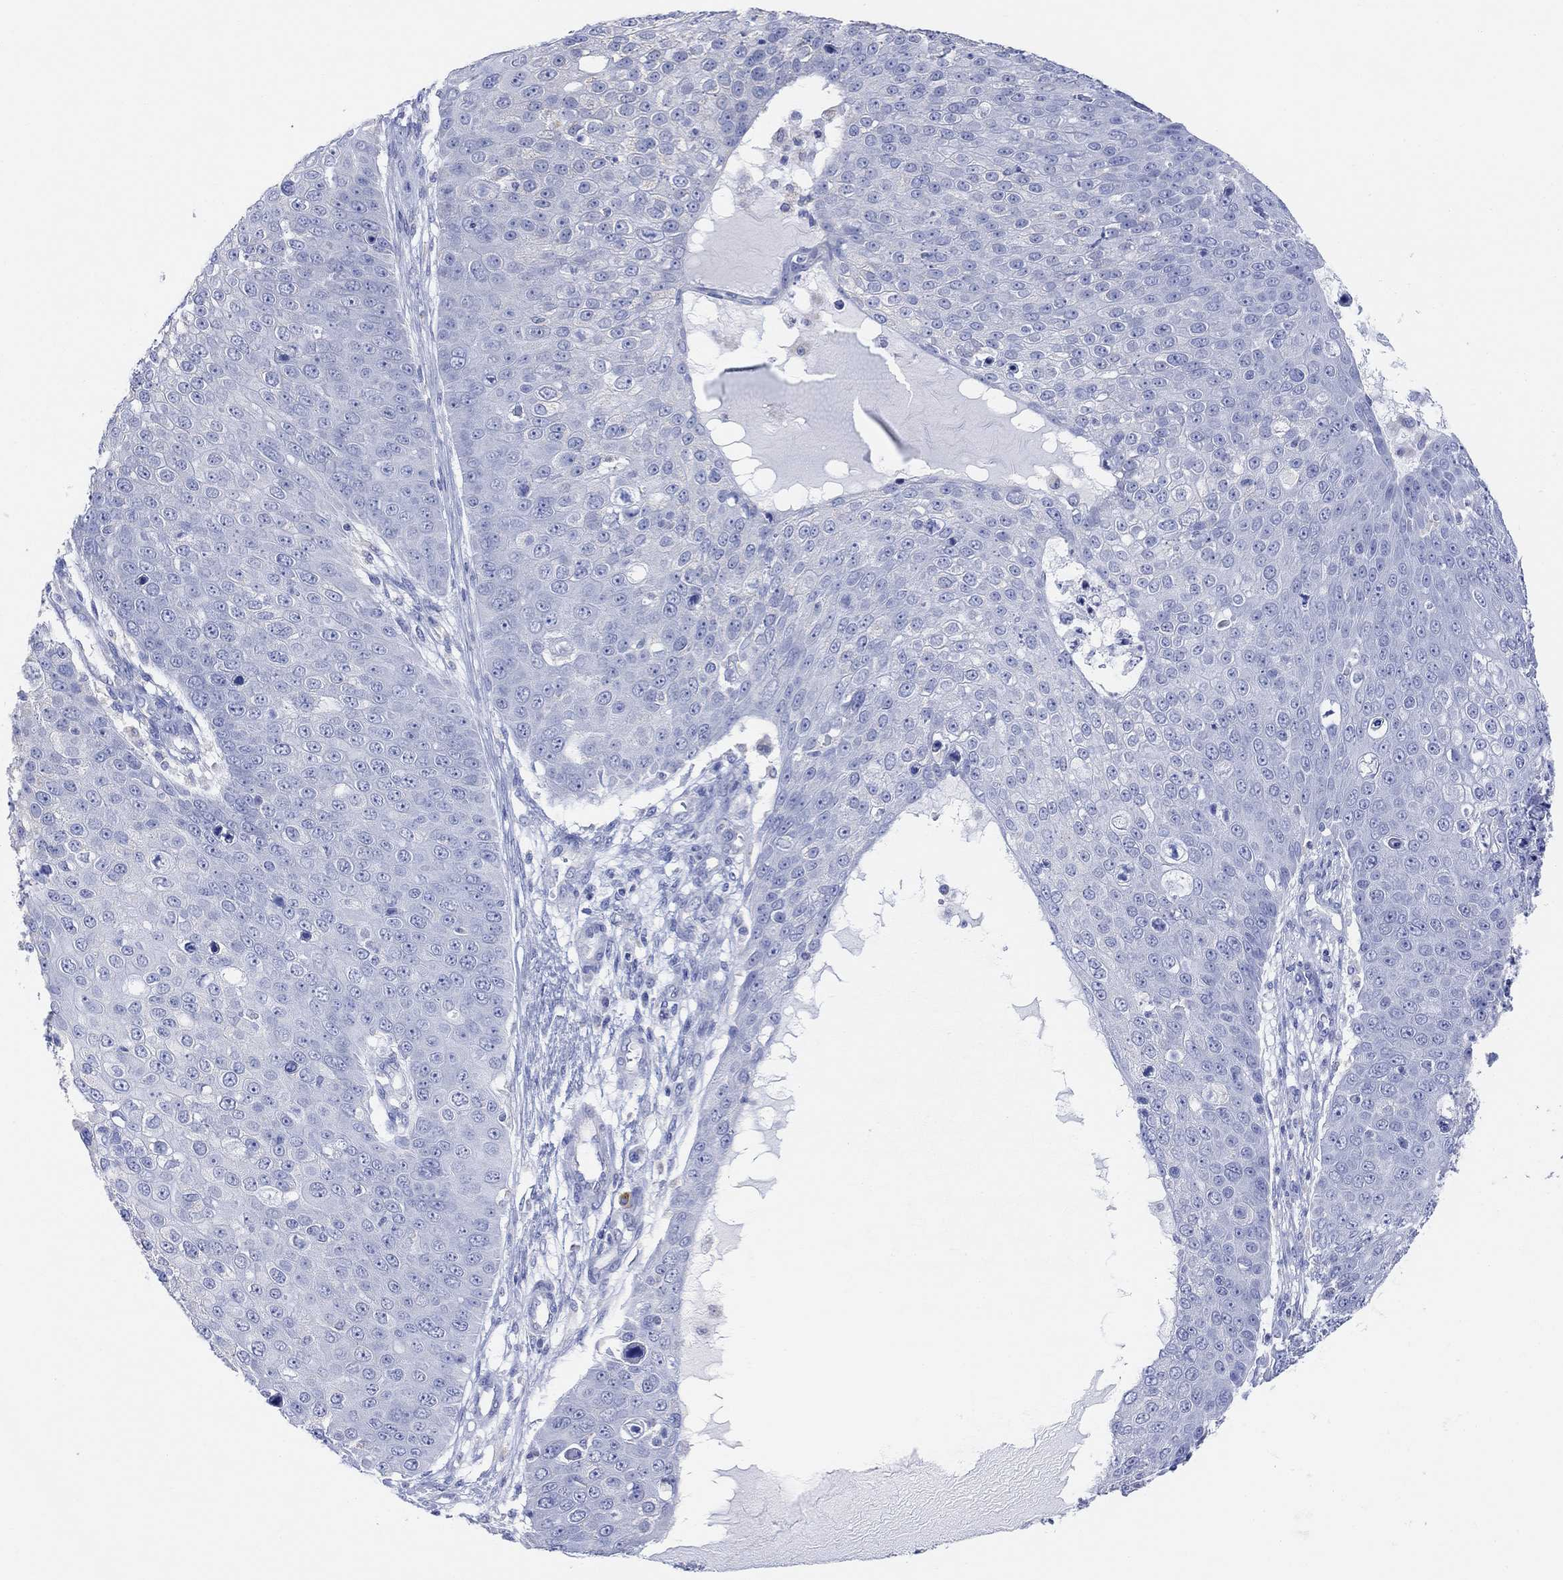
{"staining": {"intensity": "negative", "quantity": "none", "location": "none"}, "tissue": "skin cancer", "cell_type": "Tumor cells", "image_type": "cancer", "snomed": [{"axis": "morphology", "description": "Squamous cell carcinoma, NOS"}, {"axis": "topography", "description": "Skin"}], "caption": "High magnification brightfield microscopy of skin cancer (squamous cell carcinoma) stained with DAB (brown) and counterstained with hematoxylin (blue): tumor cells show no significant expression.", "gene": "SYT12", "patient": {"sex": "male", "age": 71}}